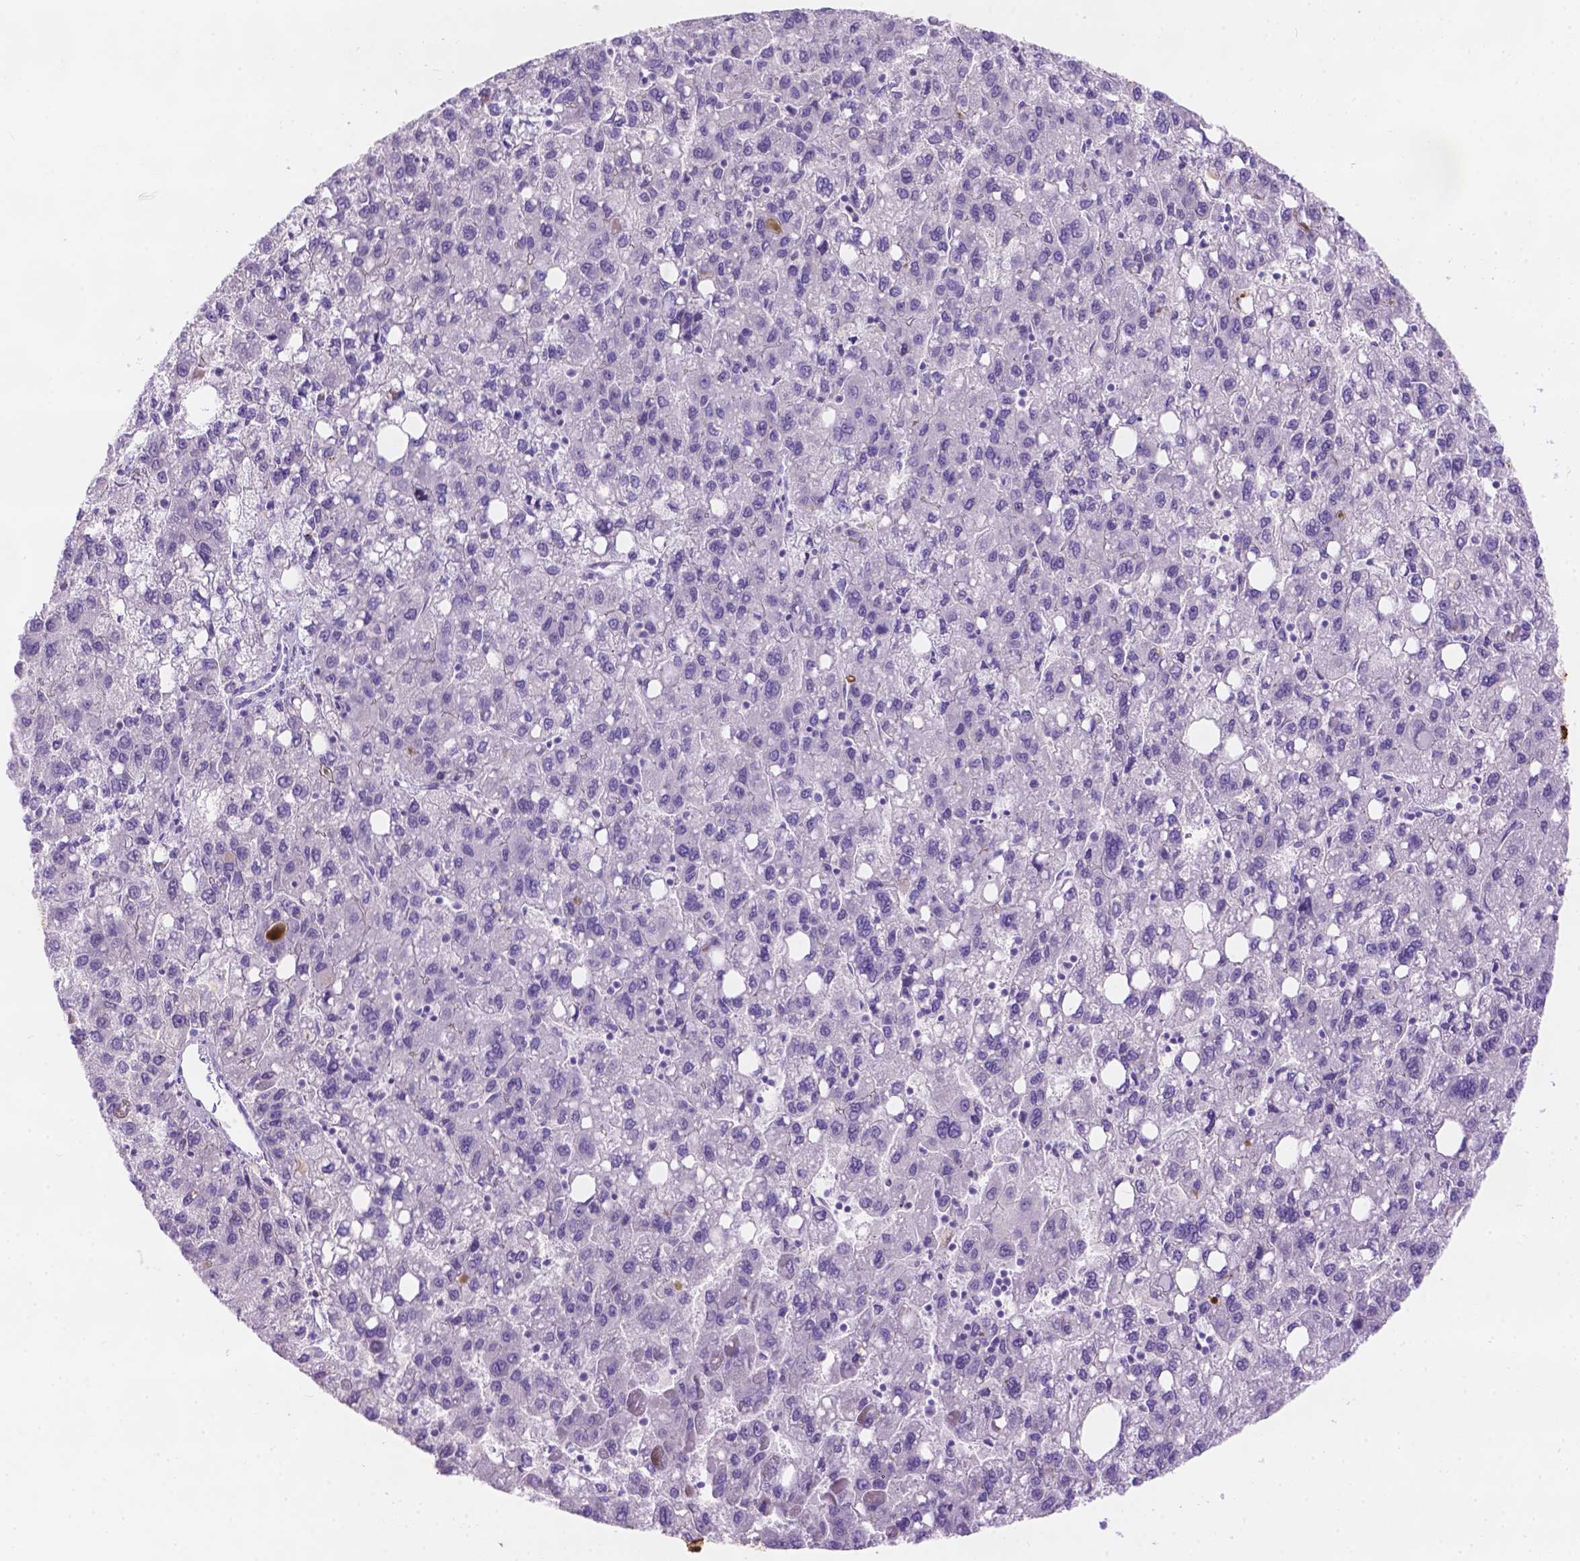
{"staining": {"intensity": "negative", "quantity": "none", "location": "none"}, "tissue": "liver cancer", "cell_type": "Tumor cells", "image_type": "cancer", "snomed": [{"axis": "morphology", "description": "Carcinoma, Hepatocellular, NOS"}, {"axis": "topography", "description": "Liver"}], "caption": "Image shows no protein staining in tumor cells of liver cancer (hepatocellular carcinoma) tissue.", "gene": "DMWD", "patient": {"sex": "female", "age": 82}}